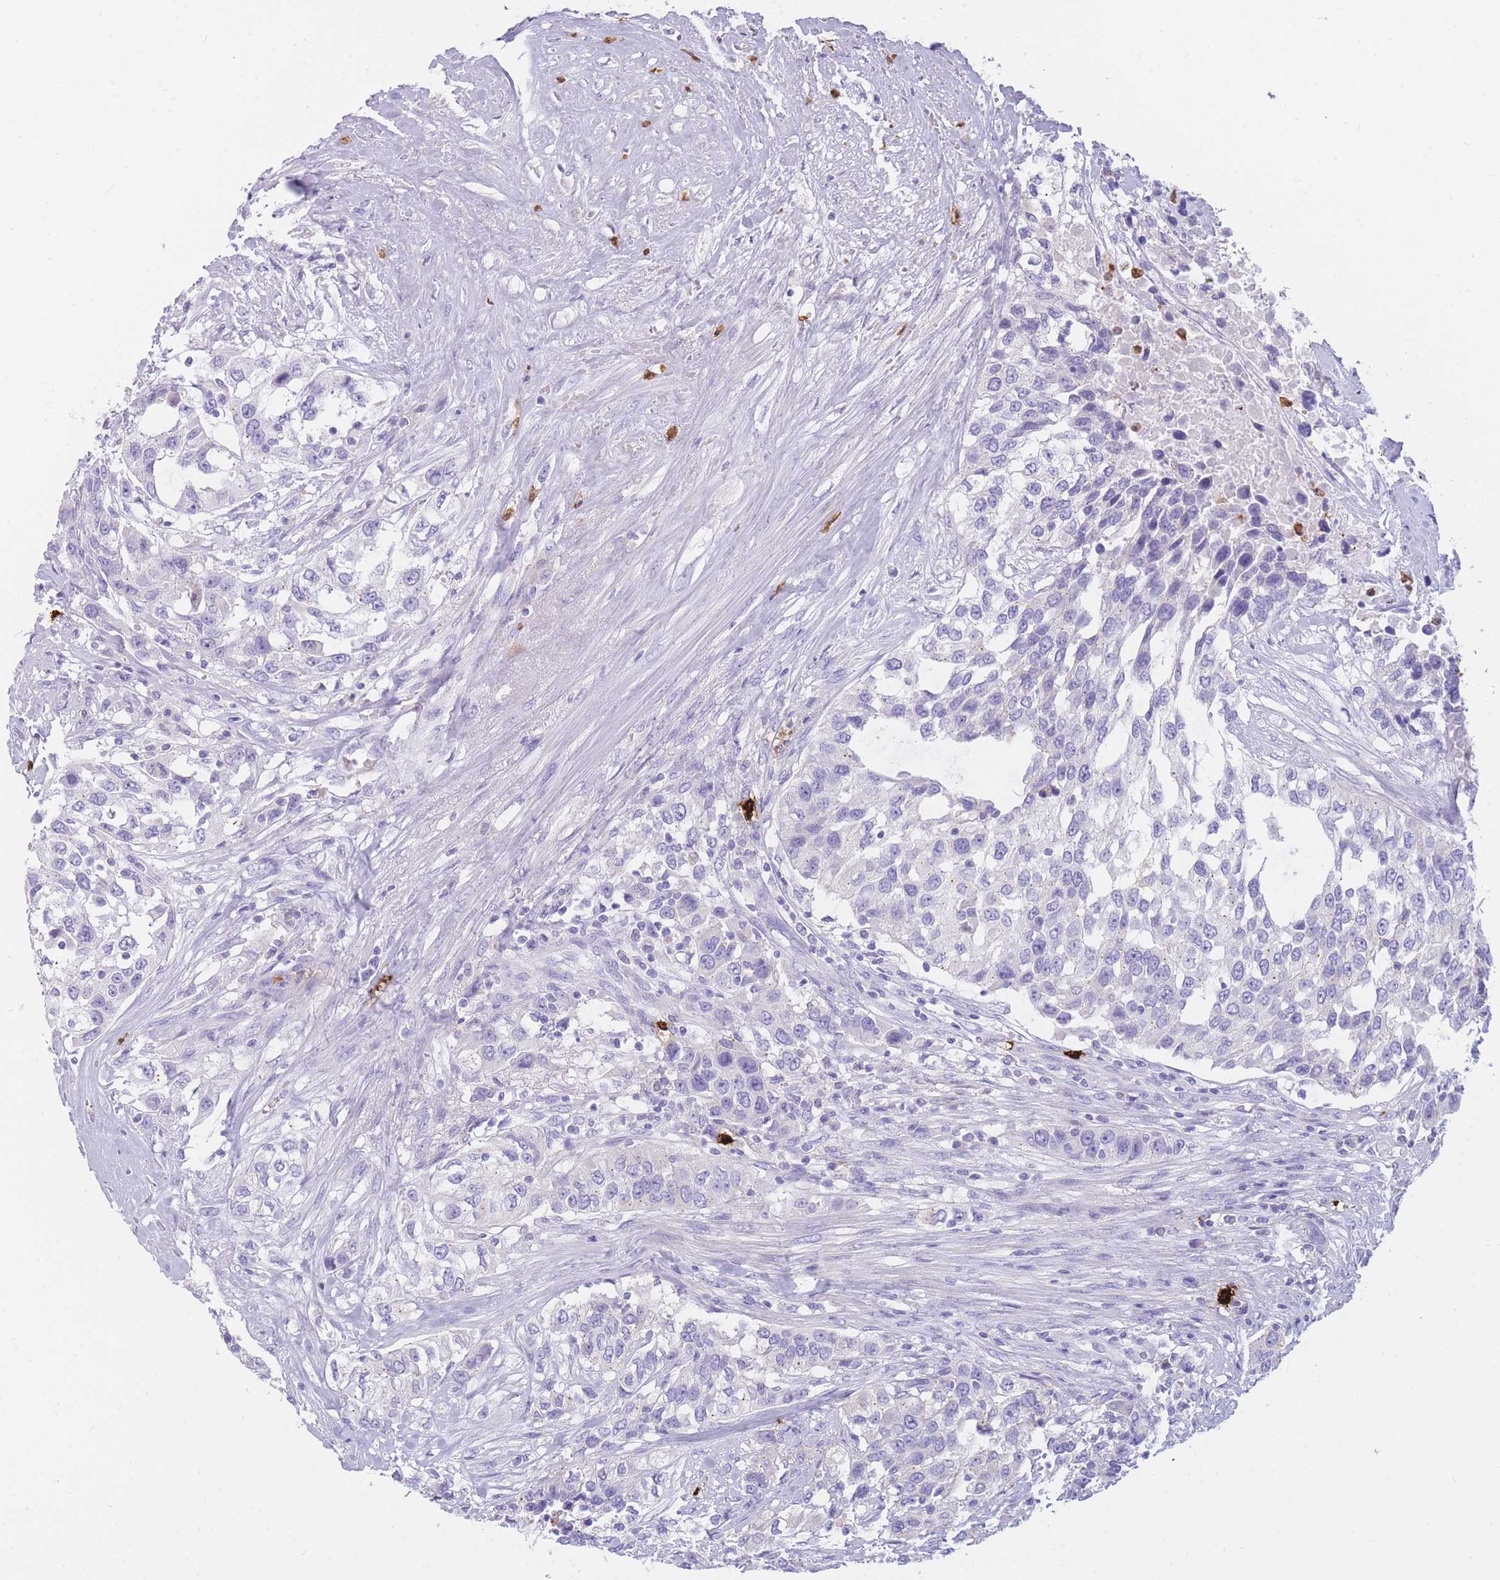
{"staining": {"intensity": "negative", "quantity": "none", "location": "none"}, "tissue": "urothelial cancer", "cell_type": "Tumor cells", "image_type": "cancer", "snomed": [{"axis": "morphology", "description": "Urothelial carcinoma, High grade"}, {"axis": "topography", "description": "Urinary bladder"}], "caption": "Immunohistochemistry (IHC) of urothelial cancer displays no positivity in tumor cells.", "gene": "TPSAB1", "patient": {"sex": "female", "age": 80}}